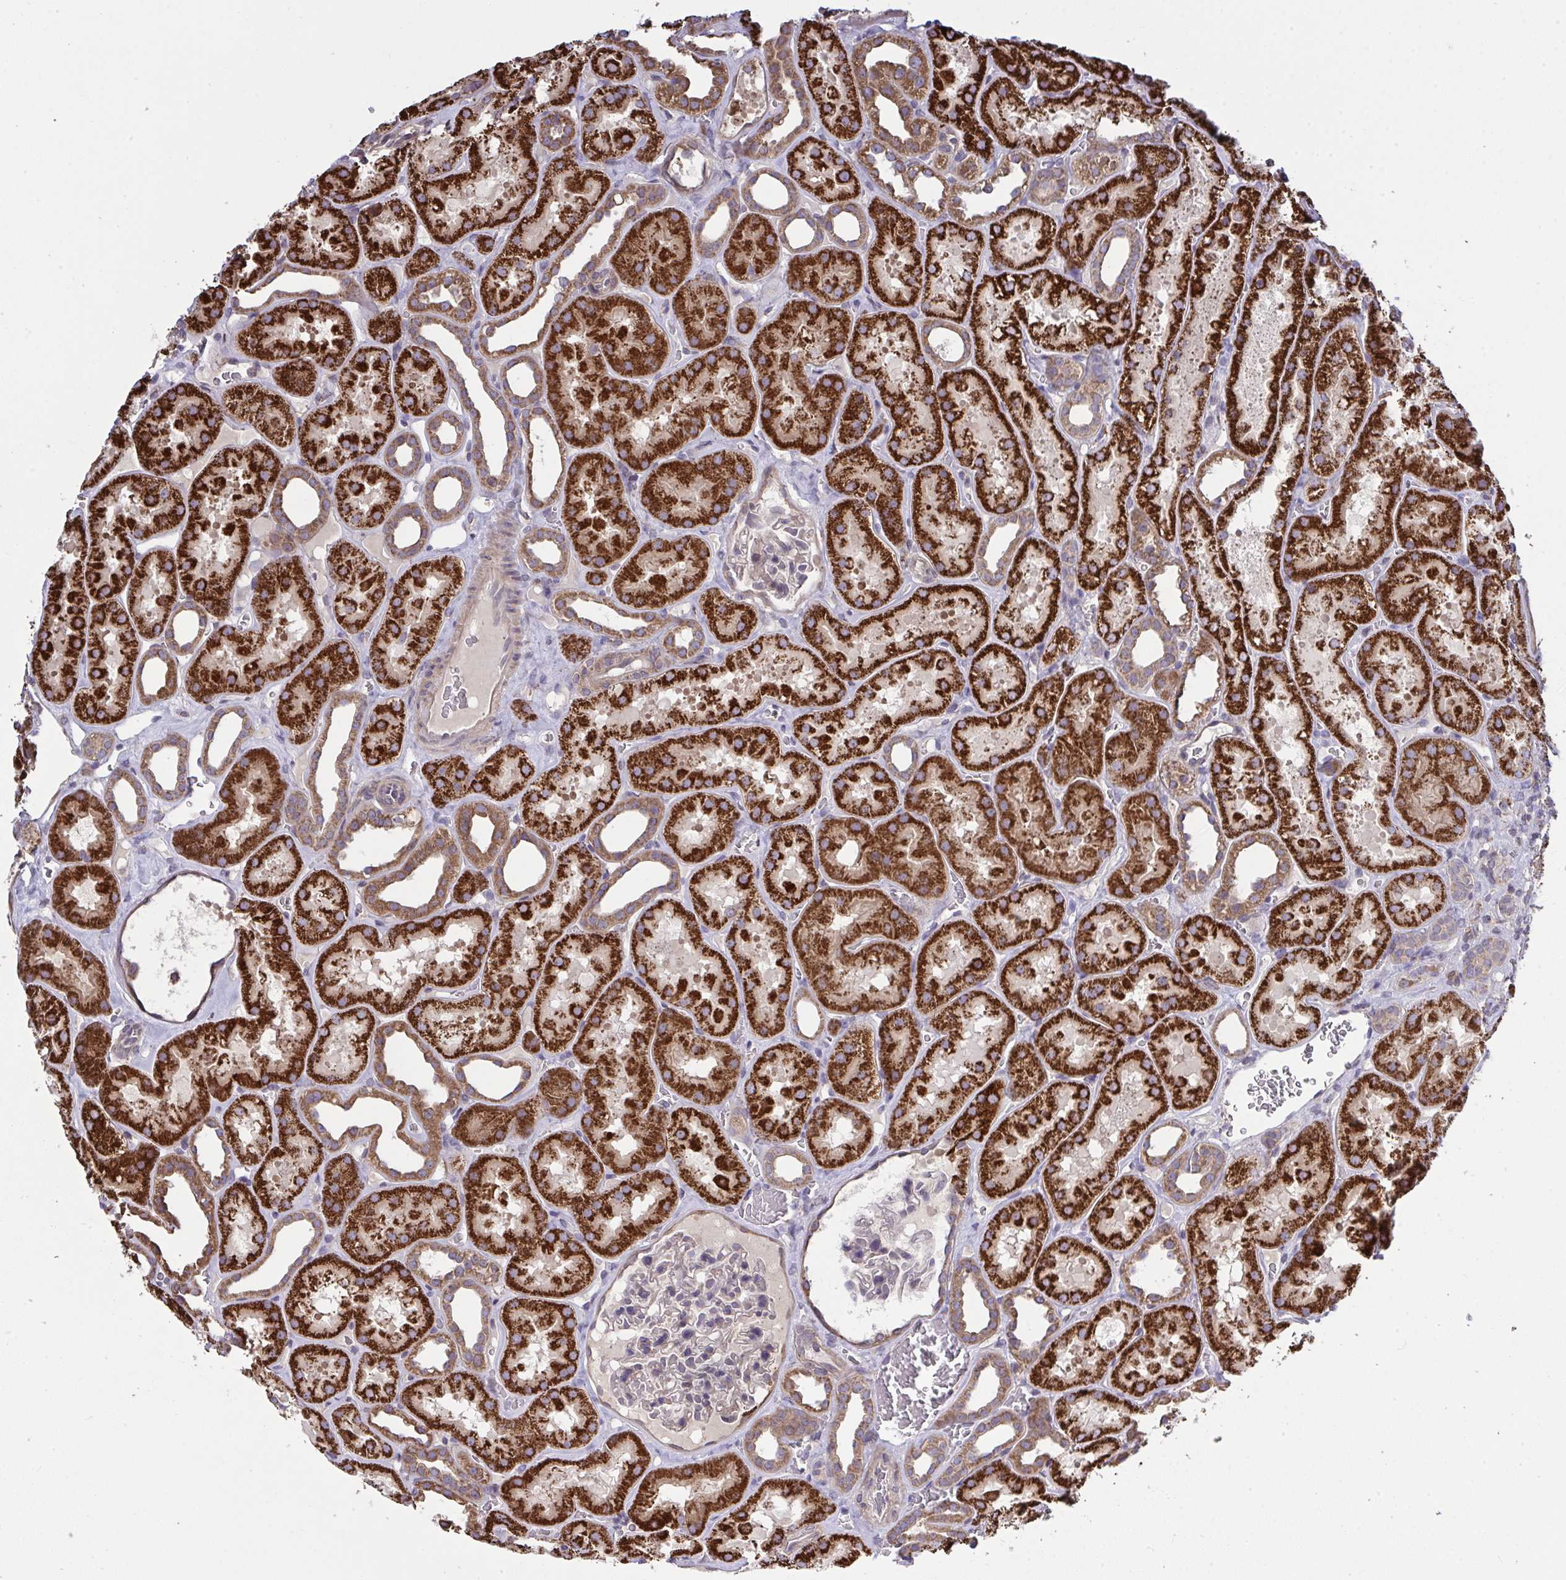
{"staining": {"intensity": "weak", "quantity": "<25%", "location": "cytoplasmic/membranous"}, "tissue": "kidney", "cell_type": "Cells in glomeruli", "image_type": "normal", "snomed": [{"axis": "morphology", "description": "Normal tissue, NOS"}, {"axis": "topography", "description": "Kidney"}], "caption": "Histopathology image shows no protein staining in cells in glomeruli of unremarkable kidney. (DAB IHC, high magnification).", "gene": "PPM1H", "patient": {"sex": "female", "age": 41}}